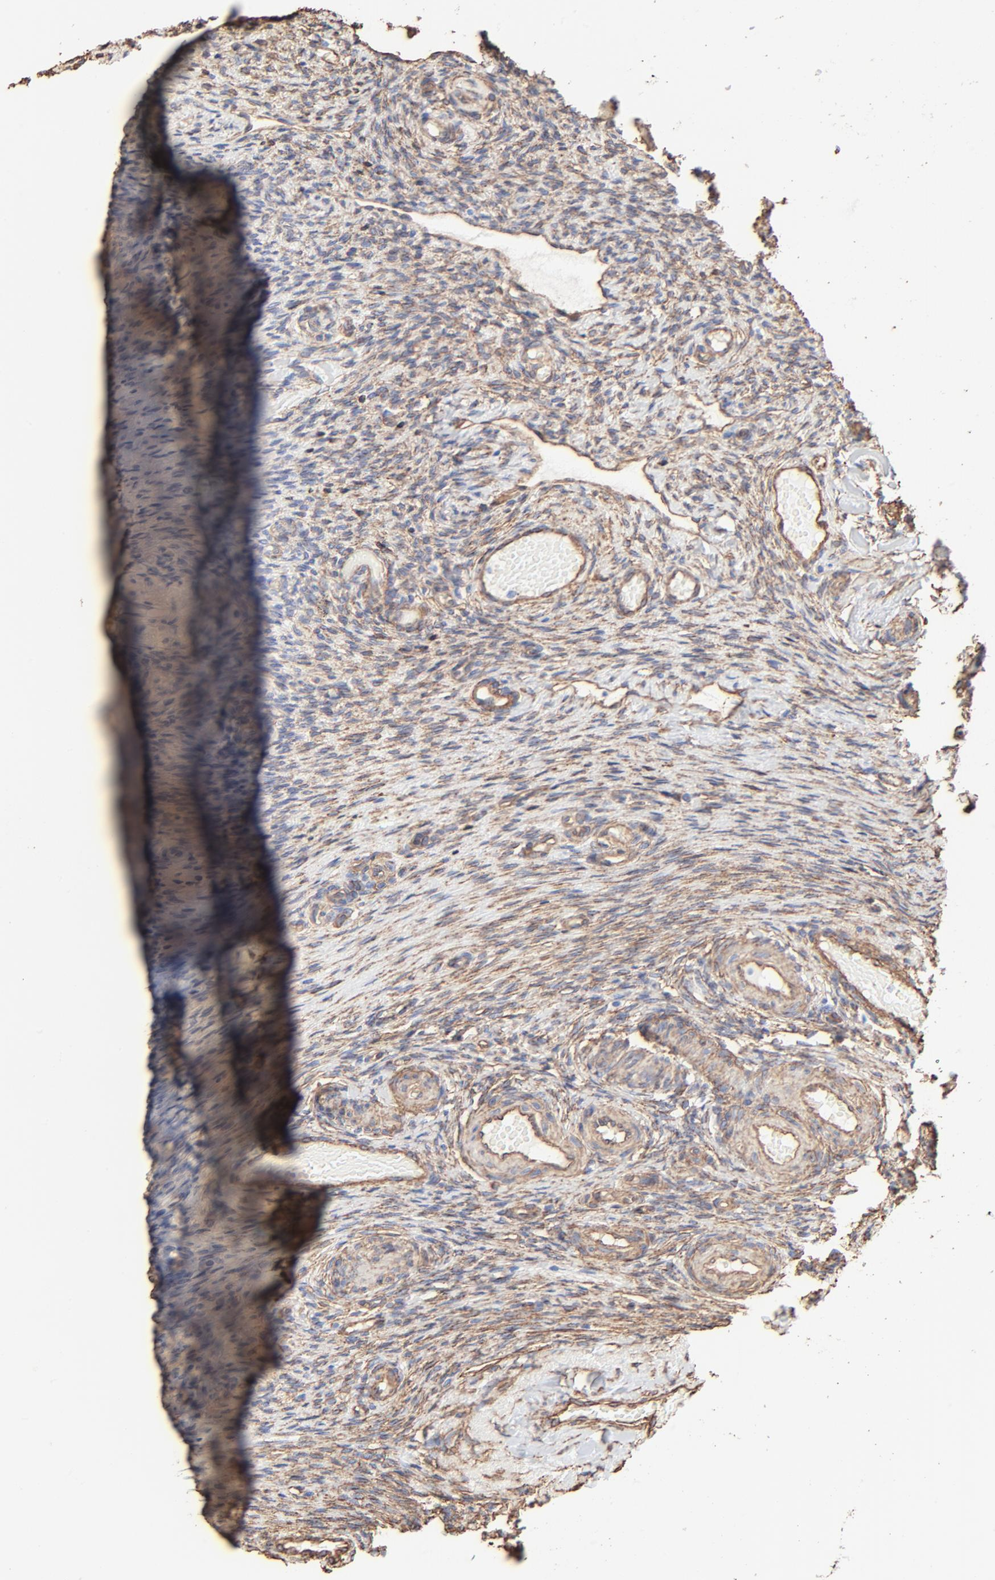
{"staining": {"intensity": "negative", "quantity": "none", "location": "none"}, "tissue": "ovary", "cell_type": "Follicle cells", "image_type": "normal", "snomed": [{"axis": "morphology", "description": "Normal tissue, NOS"}, {"axis": "topography", "description": "Ovary"}], "caption": "Immunohistochemistry photomicrograph of benign human ovary stained for a protein (brown), which reveals no expression in follicle cells.", "gene": "CAV1", "patient": {"sex": "female", "age": 60}}